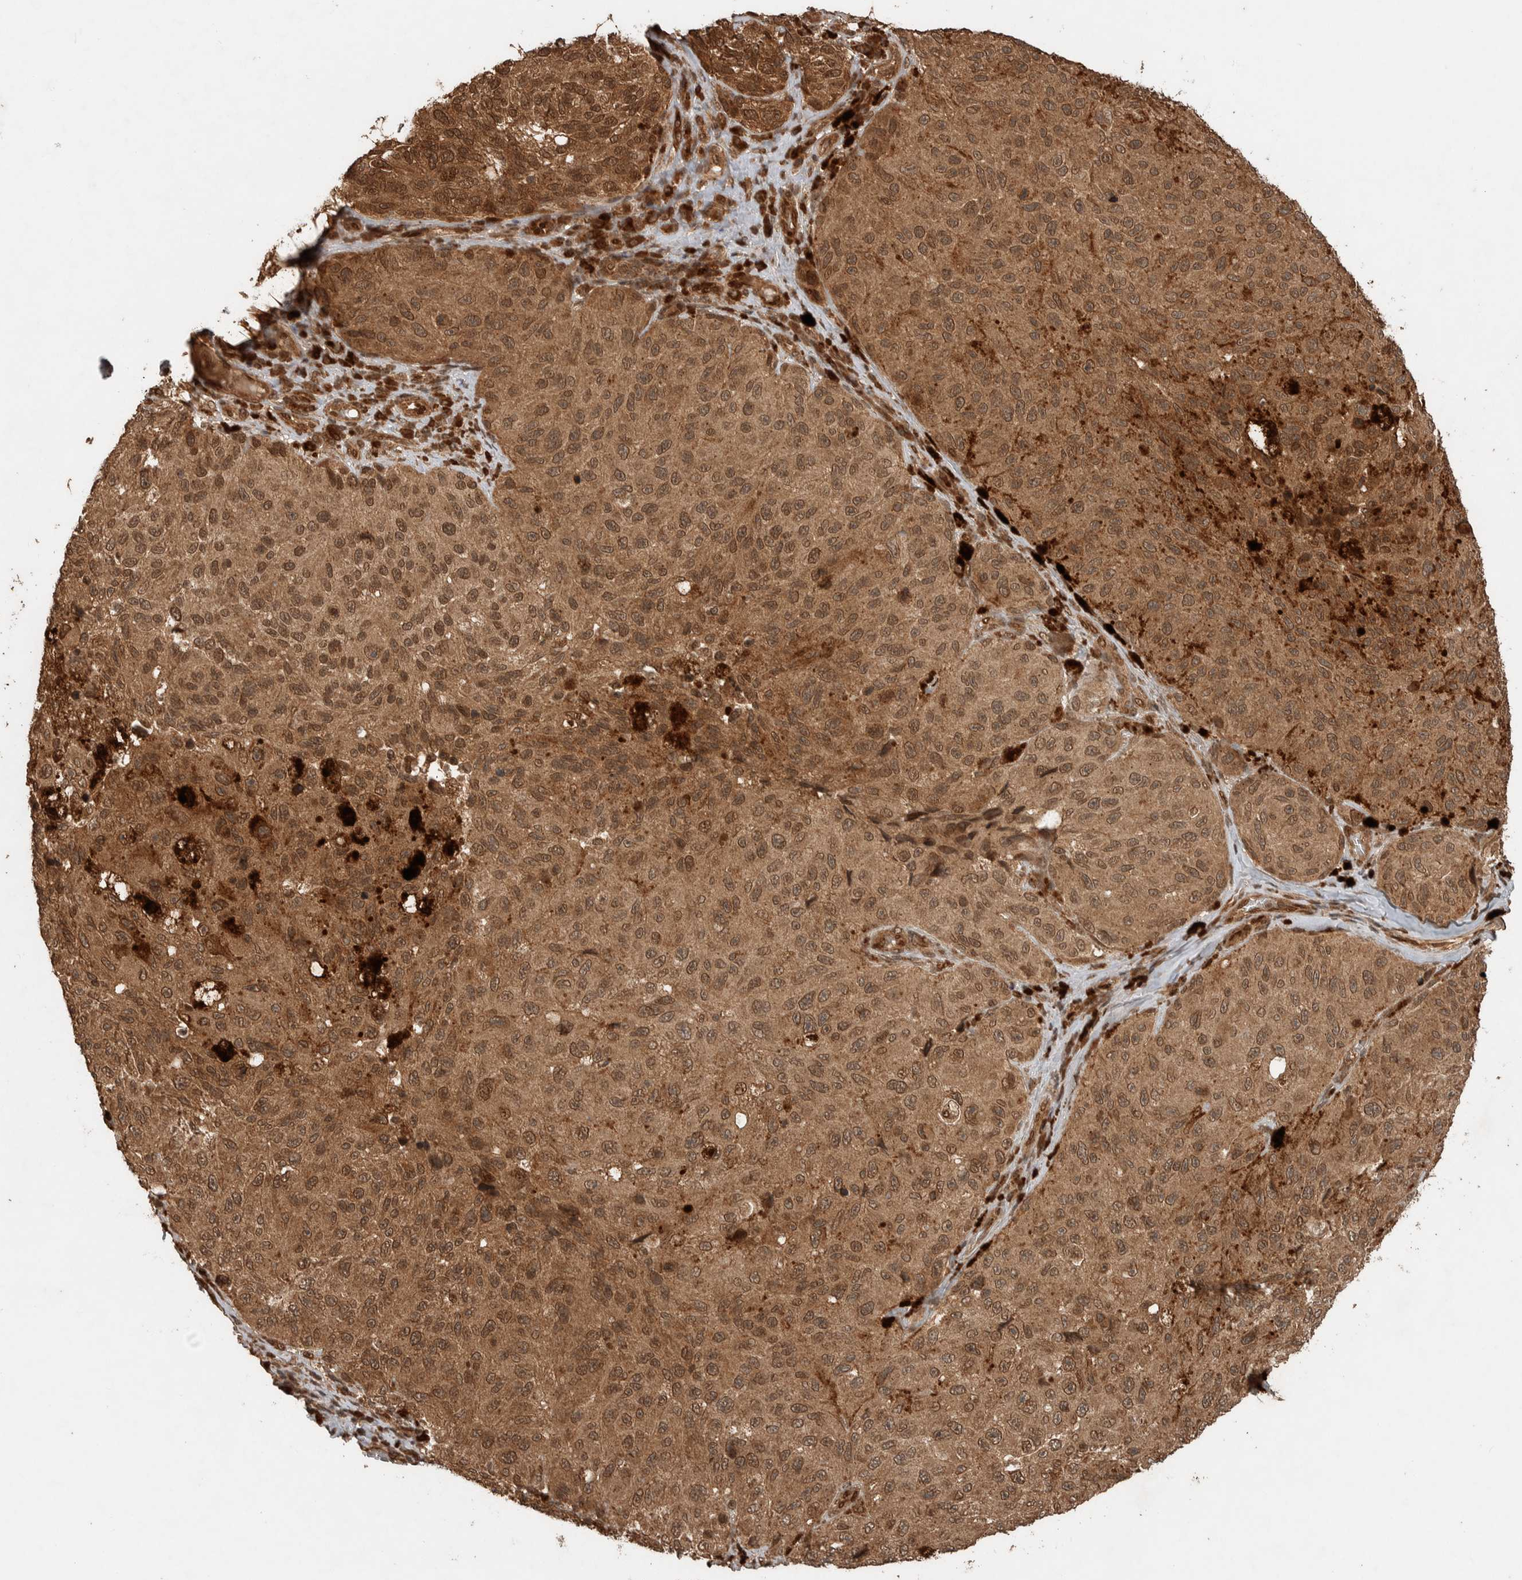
{"staining": {"intensity": "moderate", "quantity": ">75%", "location": "cytoplasmic/membranous,nuclear"}, "tissue": "melanoma", "cell_type": "Tumor cells", "image_type": "cancer", "snomed": [{"axis": "morphology", "description": "Malignant melanoma, NOS"}, {"axis": "topography", "description": "Skin"}], "caption": "Immunohistochemistry micrograph of neoplastic tissue: malignant melanoma stained using immunohistochemistry (IHC) demonstrates medium levels of moderate protein expression localized specifically in the cytoplasmic/membranous and nuclear of tumor cells, appearing as a cytoplasmic/membranous and nuclear brown color.", "gene": "CNTROB", "patient": {"sex": "female", "age": 73}}